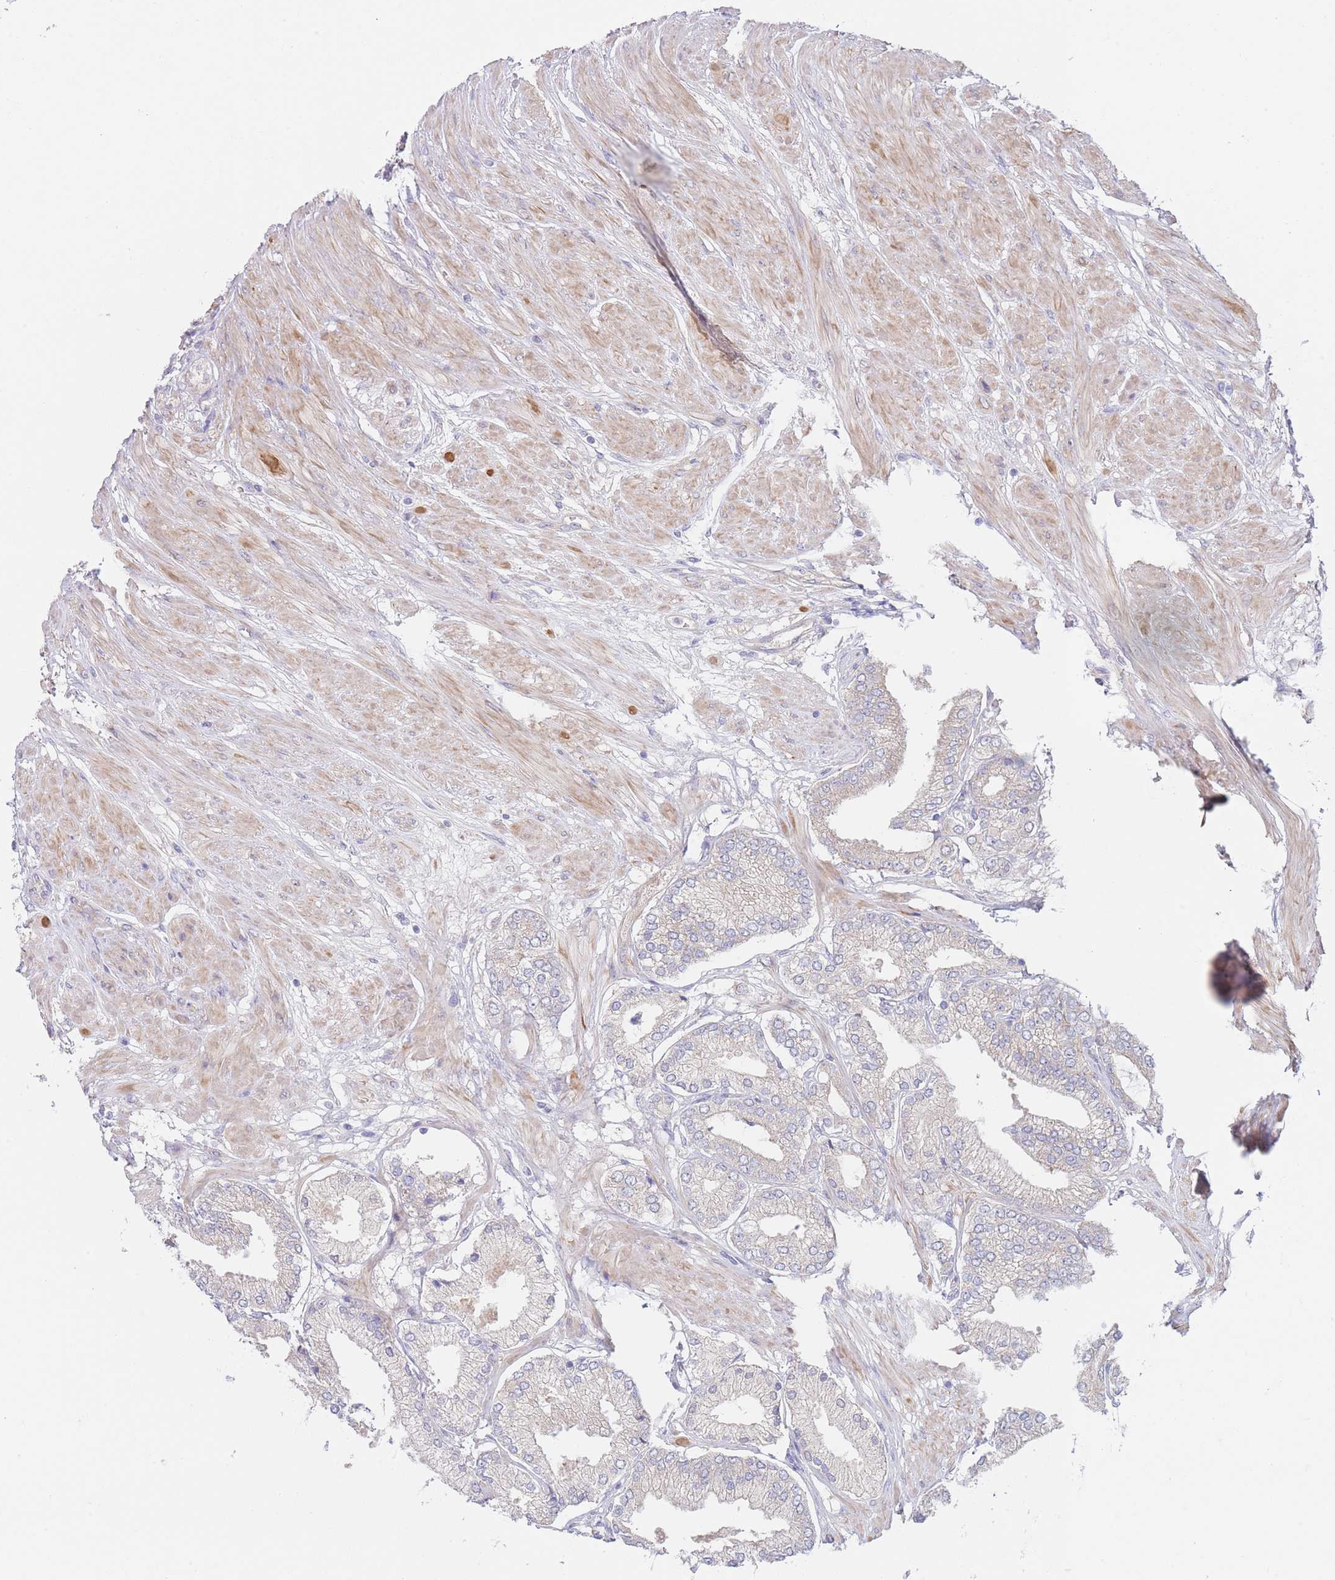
{"staining": {"intensity": "negative", "quantity": "none", "location": "none"}, "tissue": "prostate cancer", "cell_type": "Tumor cells", "image_type": "cancer", "snomed": [{"axis": "morphology", "description": "Adenocarcinoma, High grade"}, {"axis": "topography", "description": "Prostate and seminal vesicle, NOS"}], "caption": "Tumor cells show no significant positivity in prostate cancer (adenocarcinoma (high-grade)).", "gene": "ZNF281", "patient": {"sex": "male", "age": 64}}